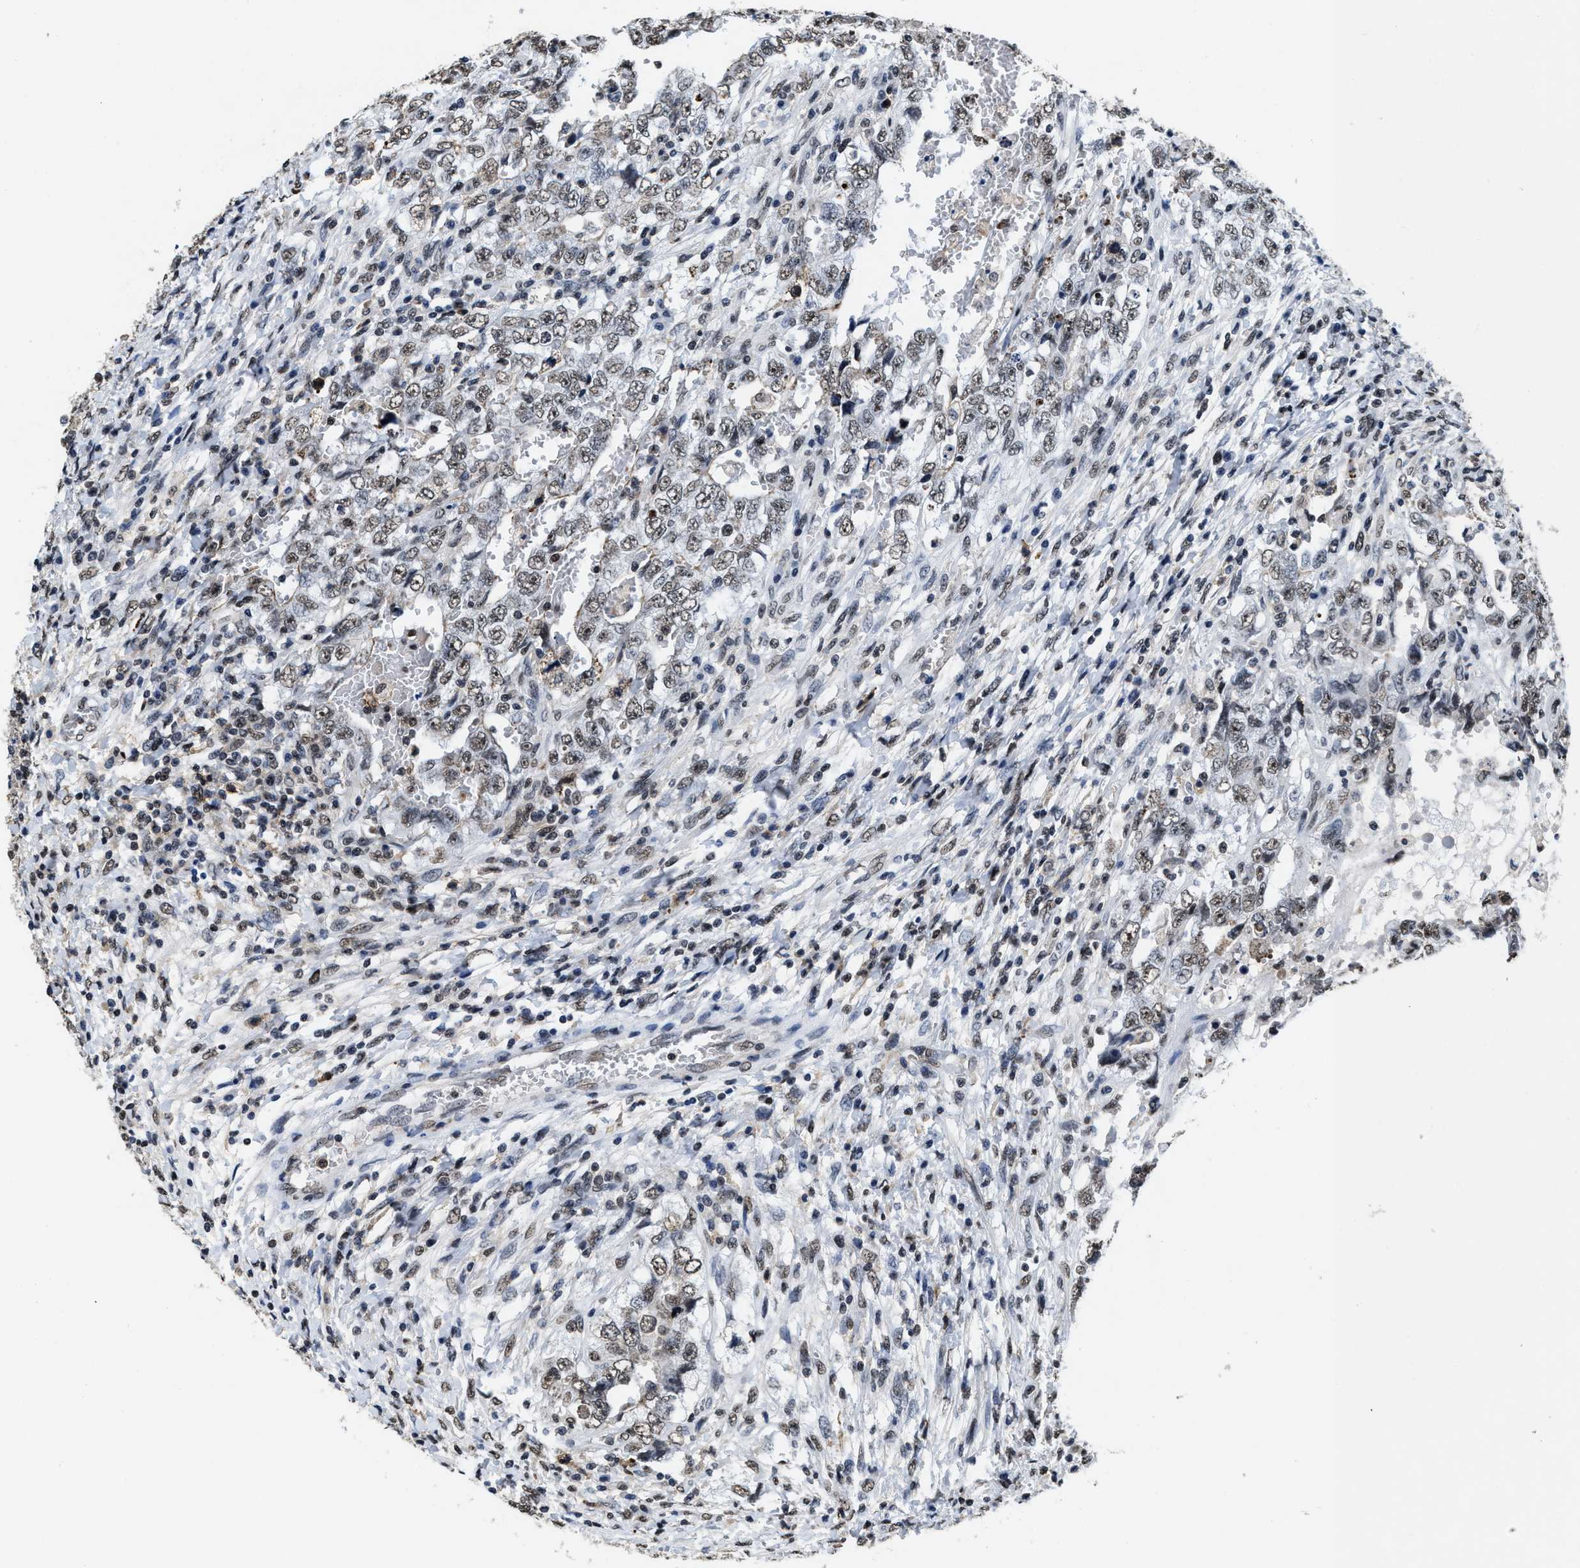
{"staining": {"intensity": "moderate", "quantity": ">75%", "location": "nuclear"}, "tissue": "testis cancer", "cell_type": "Tumor cells", "image_type": "cancer", "snomed": [{"axis": "morphology", "description": "Carcinoma, Embryonal, NOS"}, {"axis": "topography", "description": "Testis"}], "caption": "A histopathology image showing moderate nuclear staining in about >75% of tumor cells in testis cancer (embryonal carcinoma), as visualized by brown immunohistochemical staining.", "gene": "SUPT16H", "patient": {"sex": "male", "age": 26}}